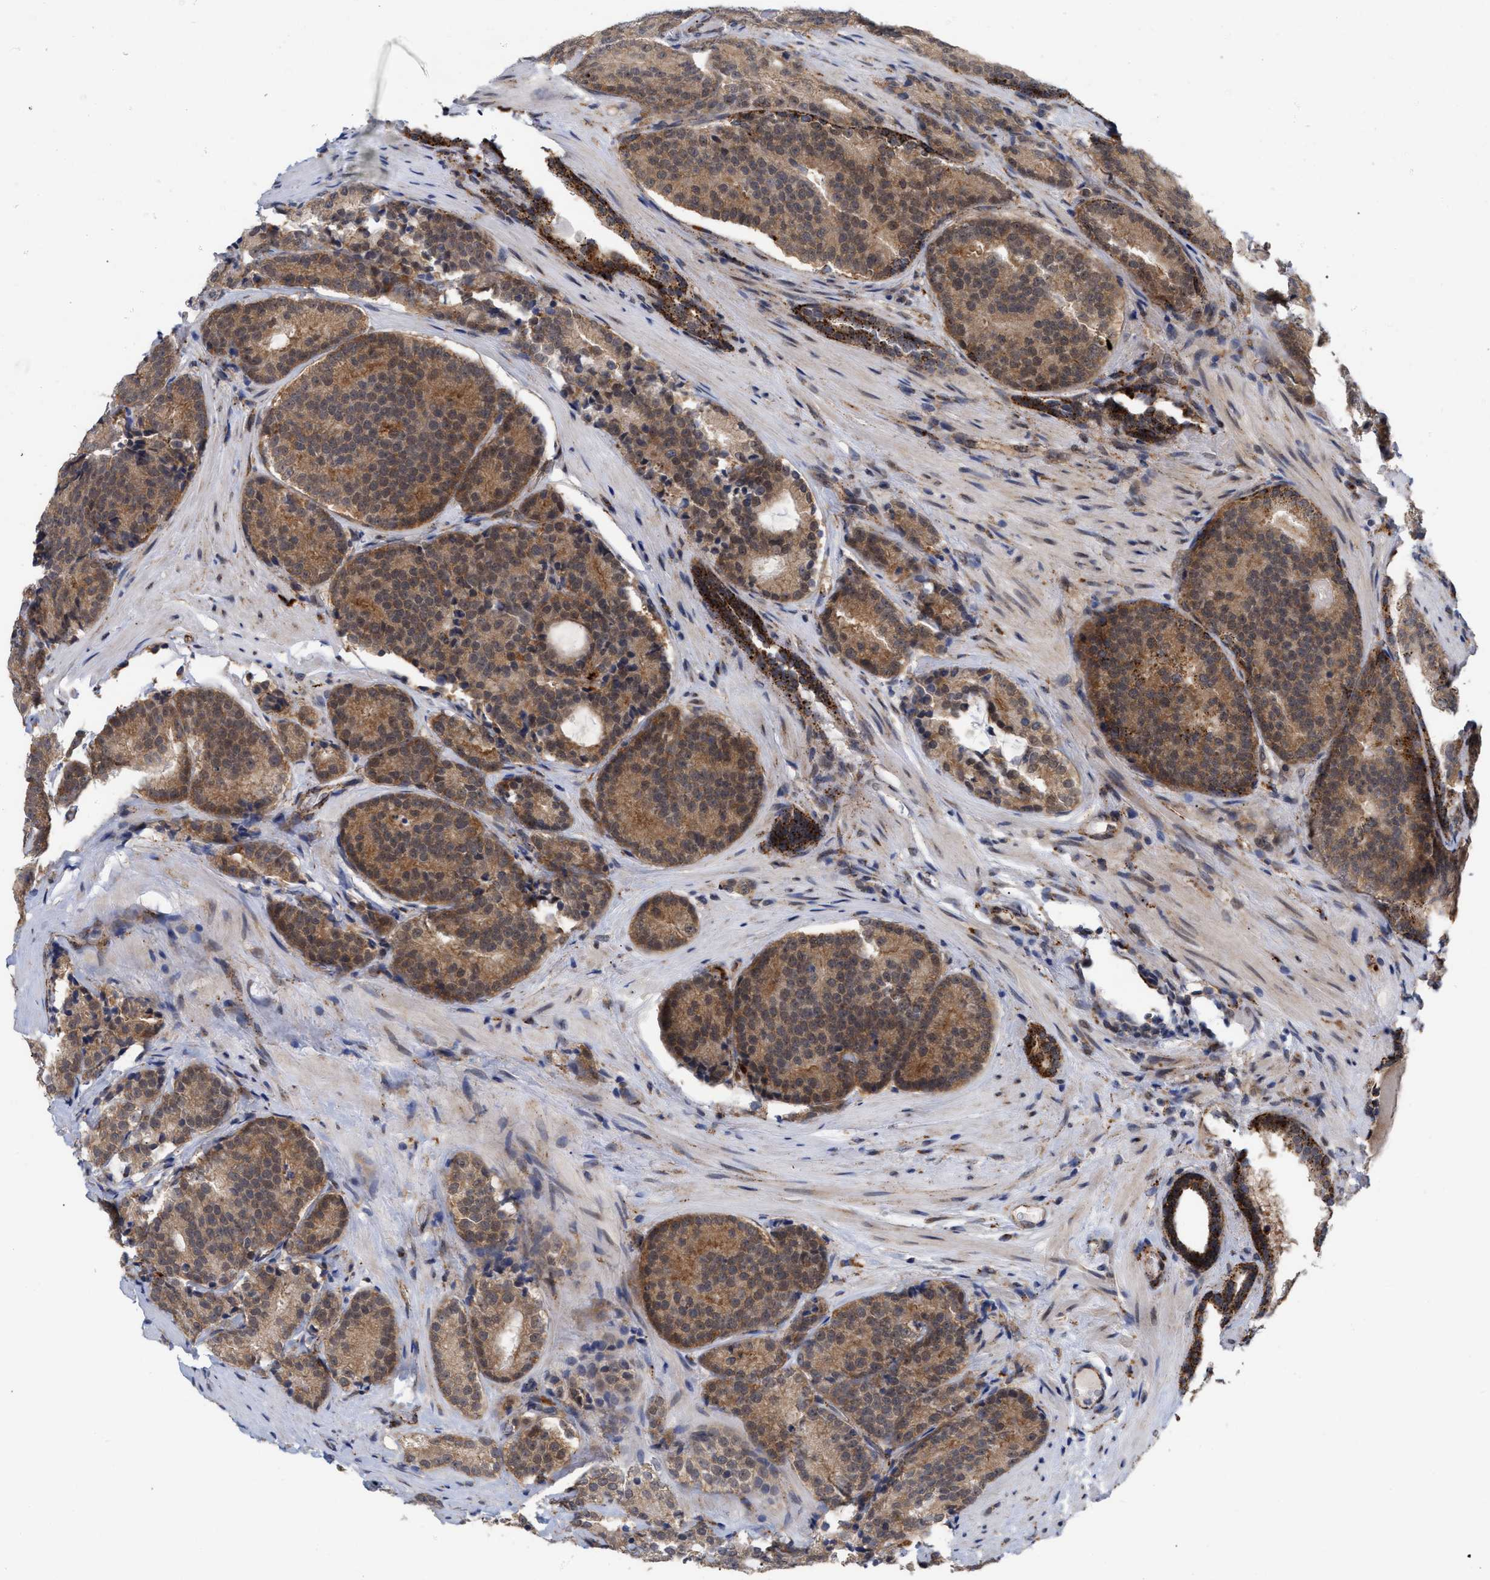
{"staining": {"intensity": "moderate", "quantity": ">75%", "location": "cytoplasmic/membranous"}, "tissue": "prostate cancer", "cell_type": "Tumor cells", "image_type": "cancer", "snomed": [{"axis": "morphology", "description": "Adenocarcinoma, High grade"}, {"axis": "topography", "description": "Prostate"}], "caption": "DAB immunohistochemical staining of prostate high-grade adenocarcinoma reveals moderate cytoplasmic/membranous protein positivity in about >75% of tumor cells.", "gene": "UPF1", "patient": {"sex": "male", "age": 61}}